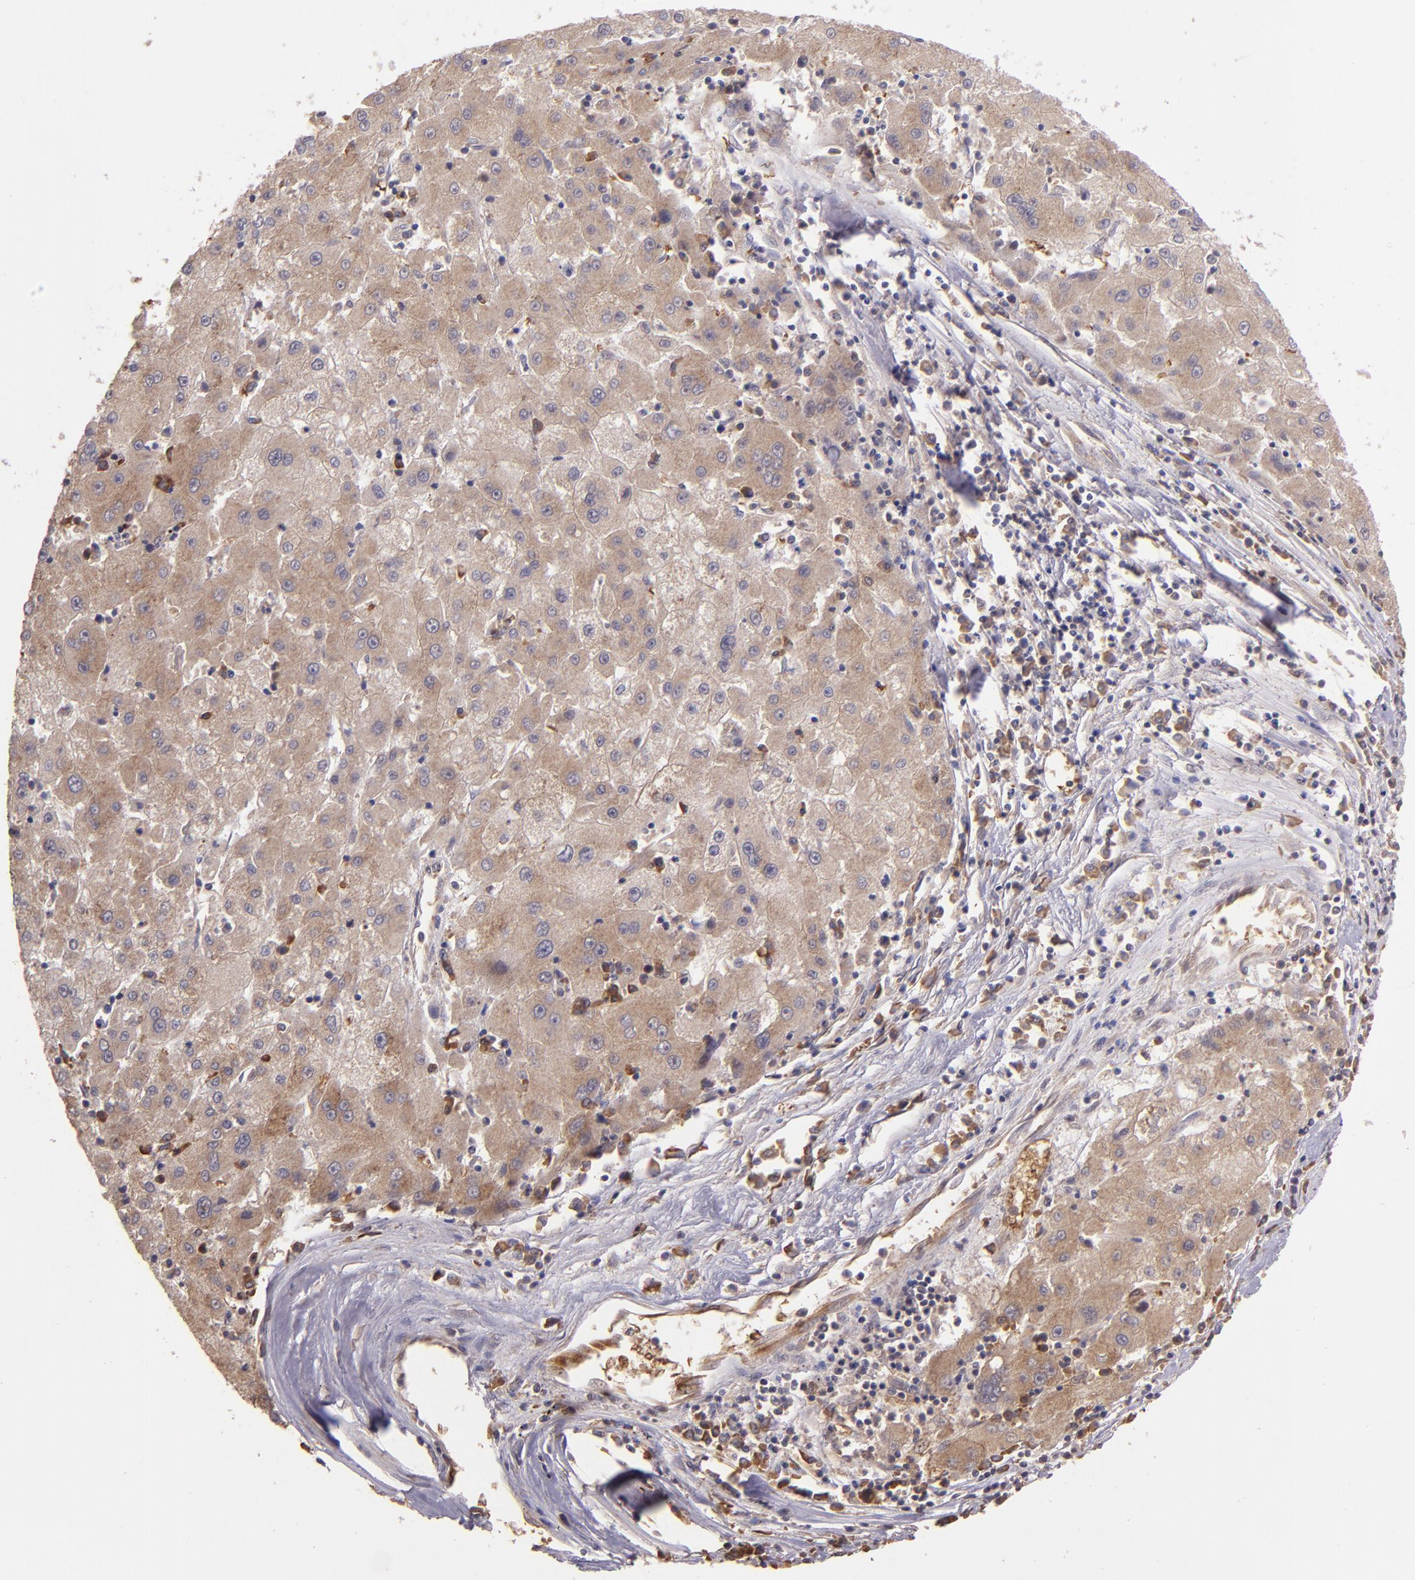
{"staining": {"intensity": "moderate", "quantity": ">75%", "location": "cytoplasmic/membranous"}, "tissue": "liver cancer", "cell_type": "Tumor cells", "image_type": "cancer", "snomed": [{"axis": "morphology", "description": "Carcinoma, Hepatocellular, NOS"}, {"axis": "topography", "description": "Liver"}], "caption": "An image of human hepatocellular carcinoma (liver) stained for a protein exhibits moderate cytoplasmic/membranous brown staining in tumor cells.", "gene": "USP51", "patient": {"sex": "male", "age": 72}}